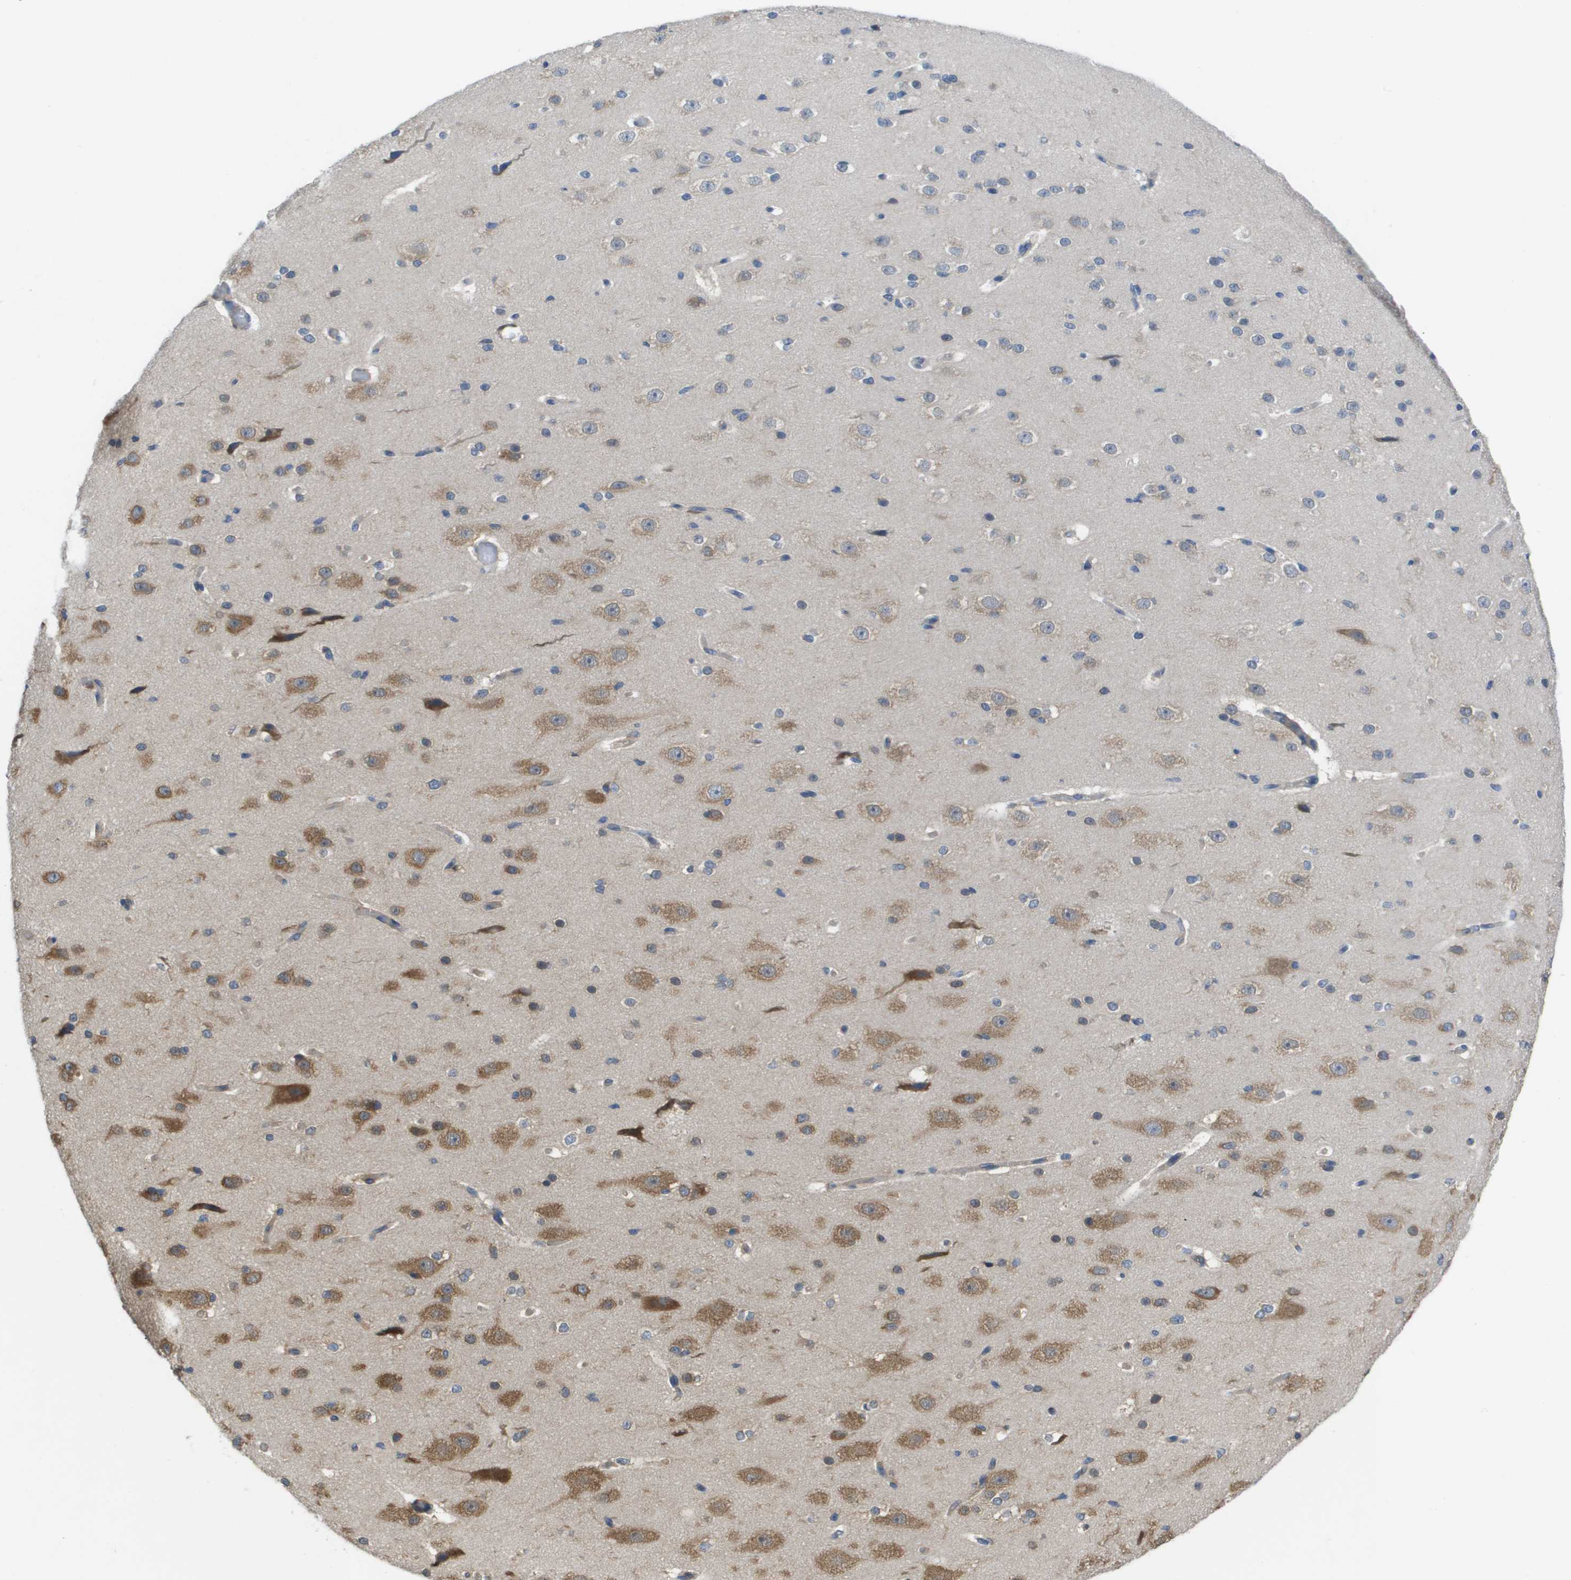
{"staining": {"intensity": "moderate", "quantity": "<25%", "location": "cytoplasmic/membranous"}, "tissue": "cerebral cortex", "cell_type": "Endothelial cells", "image_type": "normal", "snomed": [{"axis": "morphology", "description": "Normal tissue, NOS"}, {"axis": "morphology", "description": "Developmental malformation"}, {"axis": "topography", "description": "Cerebral cortex"}], "caption": "The photomicrograph shows immunohistochemical staining of unremarkable cerebral cortex. There is moderate cytoplasmic/membranous expression is identified in about <25% of endothelial cells.", "gene": "EIF4G2", "patient": {"sex": "female", "age": 30}}